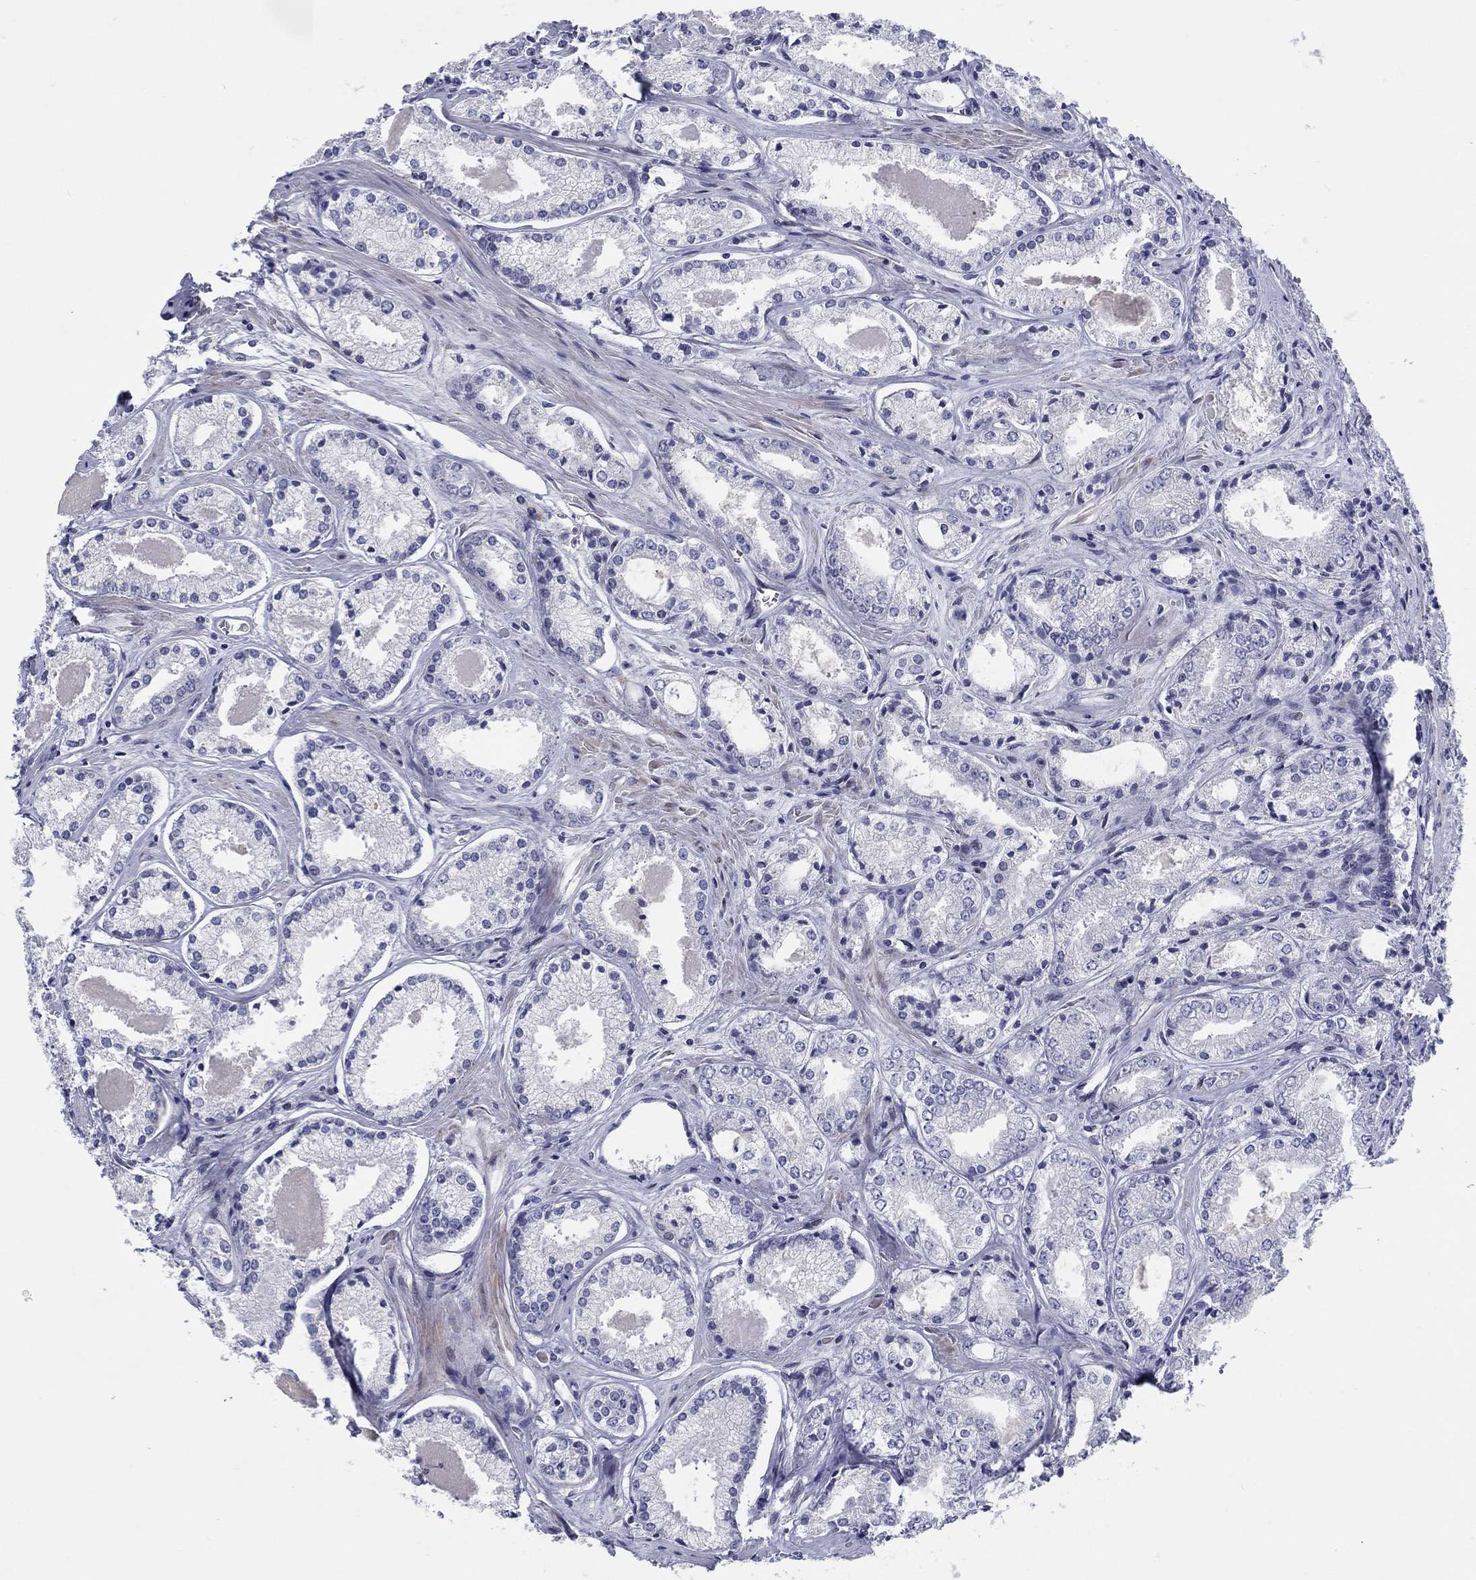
{"staining": {"intensity": "negative", "quantity": "none", "location": "none"}, "tissue": "prostate cancer", "cell_type": "Tumor cells", "image_type": "cancer", "snomed": [{"axis": "morphology", "description": "Adenocarcinoma, NOS"}, {"axis": "topography", "description": "Prostate"}], "caption": "Immunohistochemistry (IHC) of adenocarcinoma (prostate) displays no staining in tumor cells.", "gene": "ARHGAP36", "patient": {"sex": "male", "age": 72}}